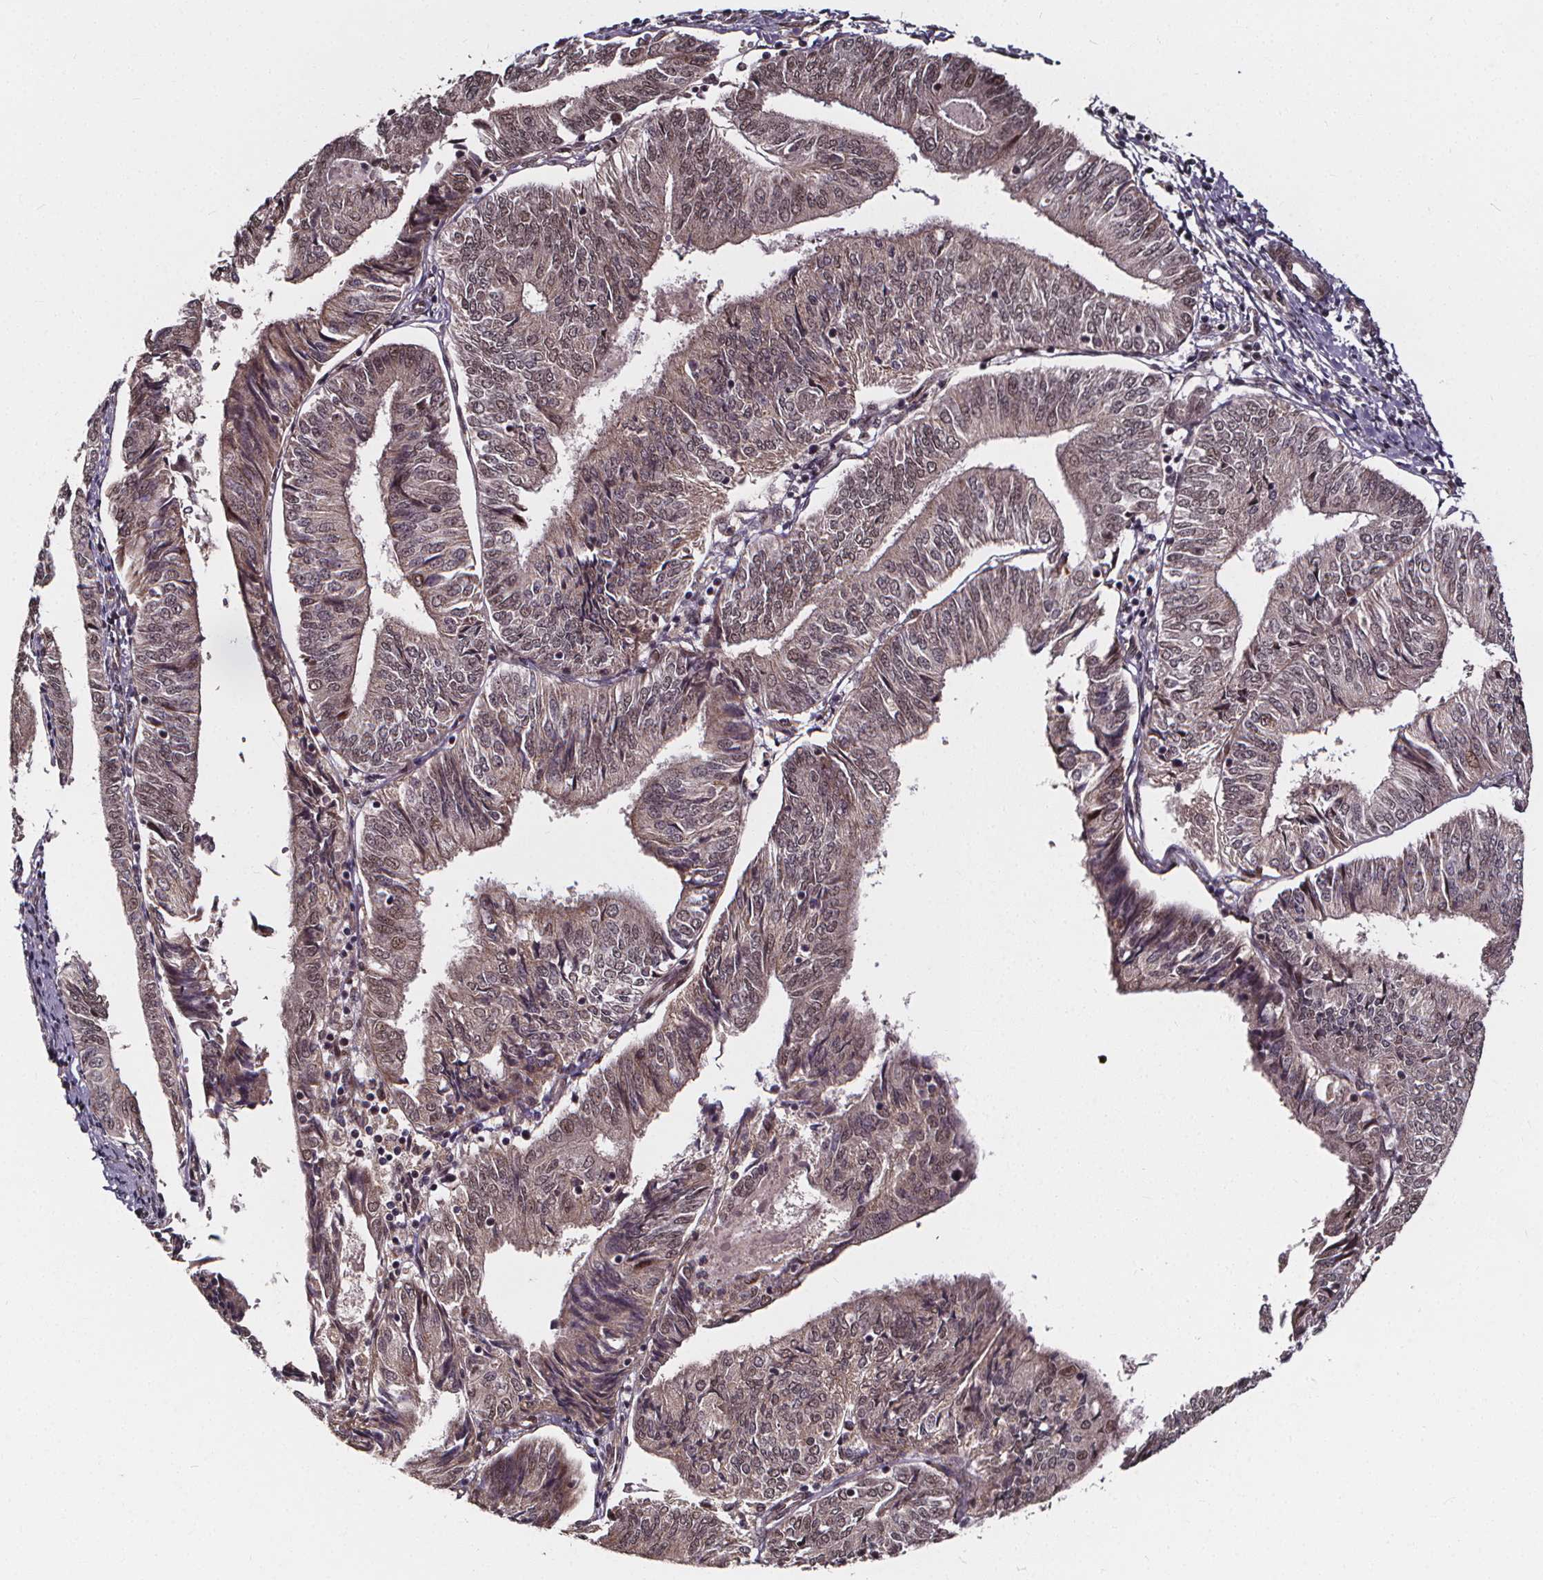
{"staining": {"intensity": "negative", "quantity": "none", "location": "none"}, "tissue": "endometrial cancer", "cell_type": "Tumor cells", "image_type": "cancer", "snomed": [{"axis": "morphology", "description": "Adenocarcinoma, NOS"}, {"axis": "topography", "description": "Endometrium"}], "caption": "Micrograph shows no protein expression in tumor cells of endometrial adenocarcinoma tissue.", "gene": "DDIT3", "patient": {"sex": "female", "age": 58}}